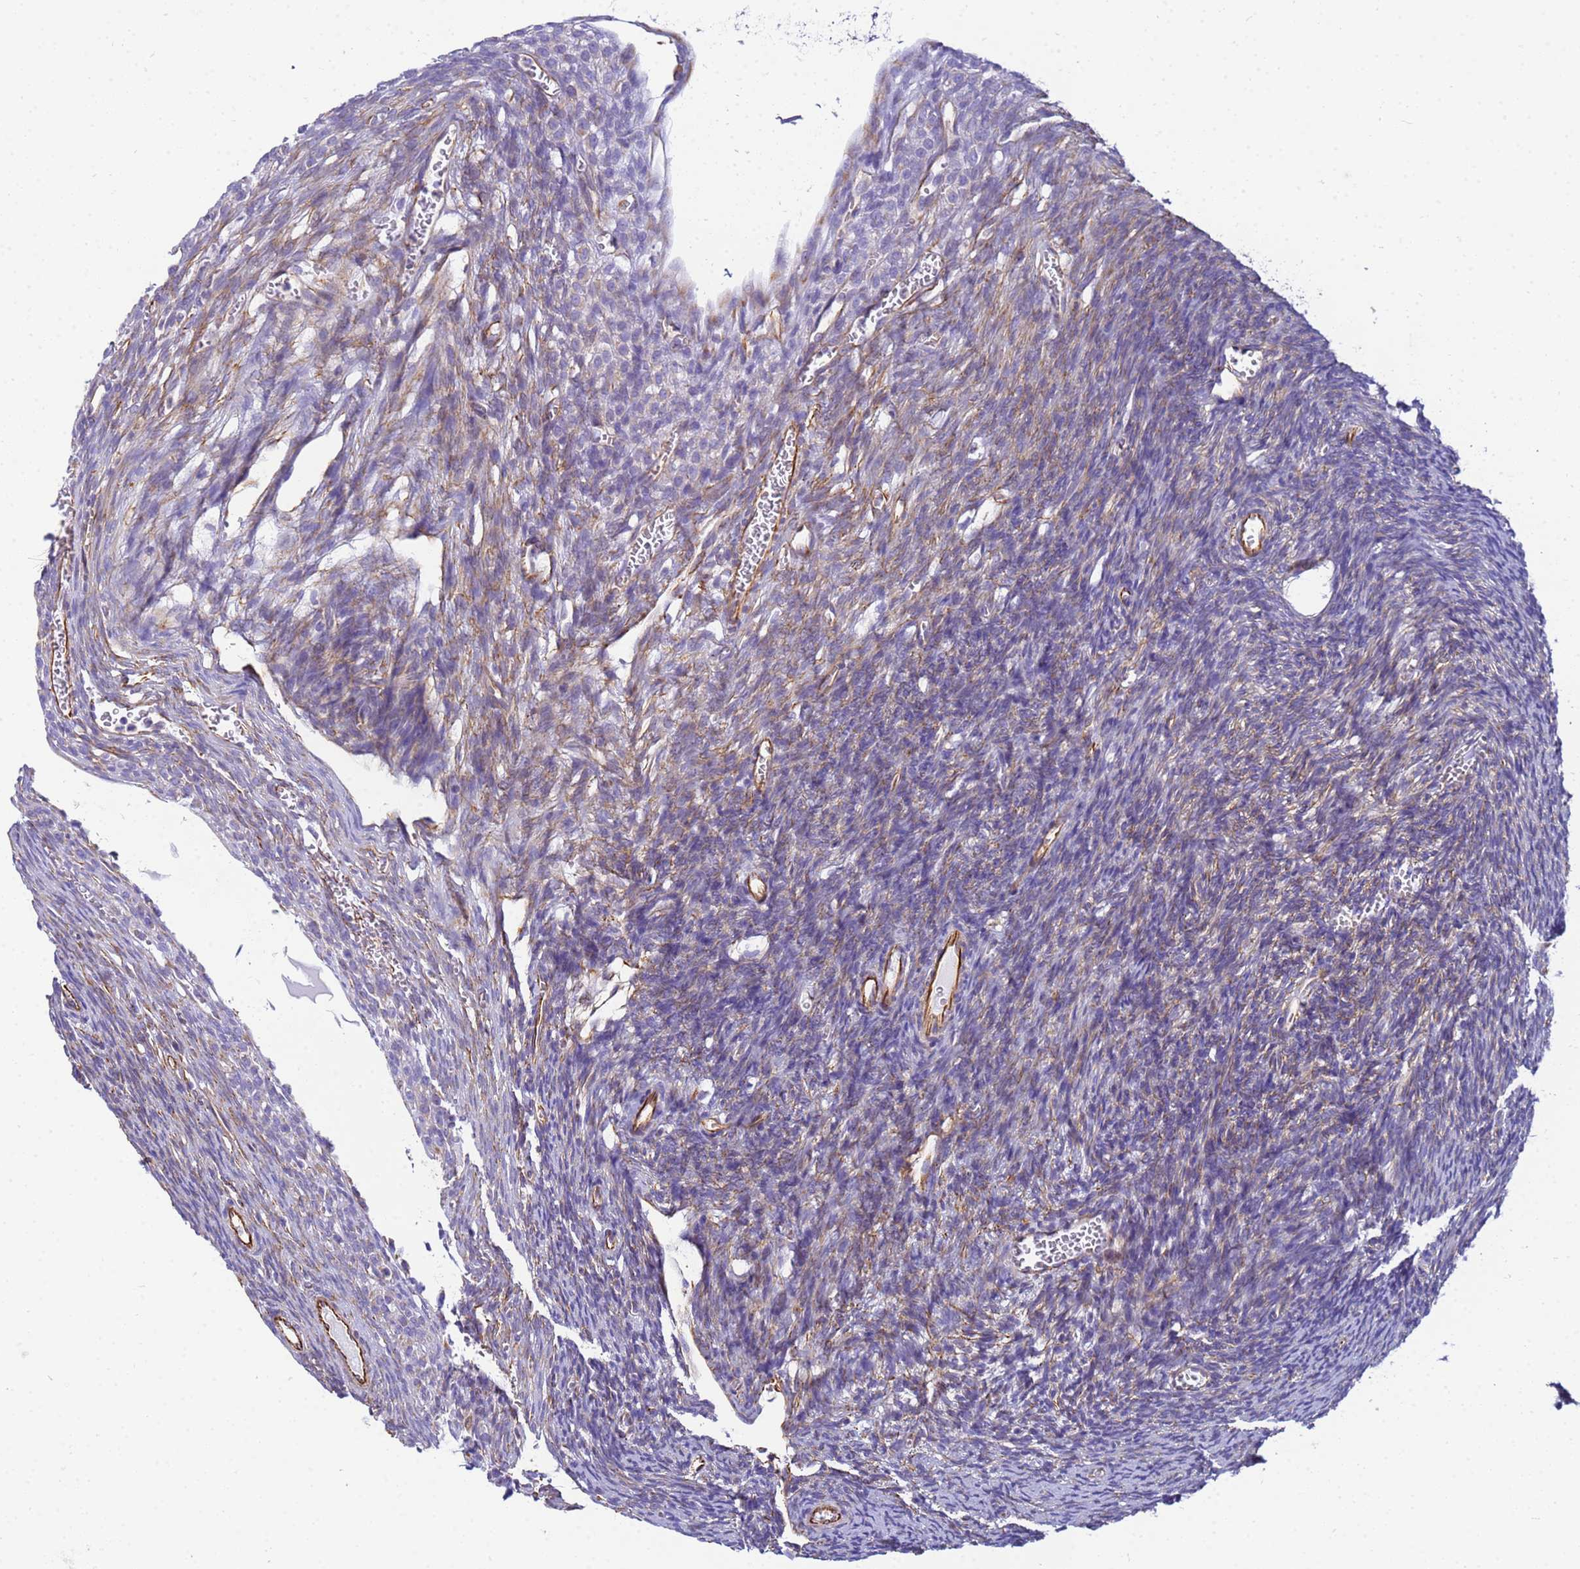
{"staining": {"intensity": "moderate", "quantity": "25%-75%", "location": "cytoplasmic/membranous"}, "tissue": "ovary", "cell_type": "Ovarian stroma cells", "image_type": "normal", "snomed": [{"axis": "morphology", "description": "Normal tissue, NOS"}, {"axis": "topography", "description": "Ovary"}], "caption": "Ovary stained for a protein displays moderate cytoplasmic/membranous positivity in ovarian stroma cells. (brown staining indicates protein expression, while blue staining denotes nuclei).", "gene": "UBXN2B", "patient": {"sex": "female", "age": 39}}